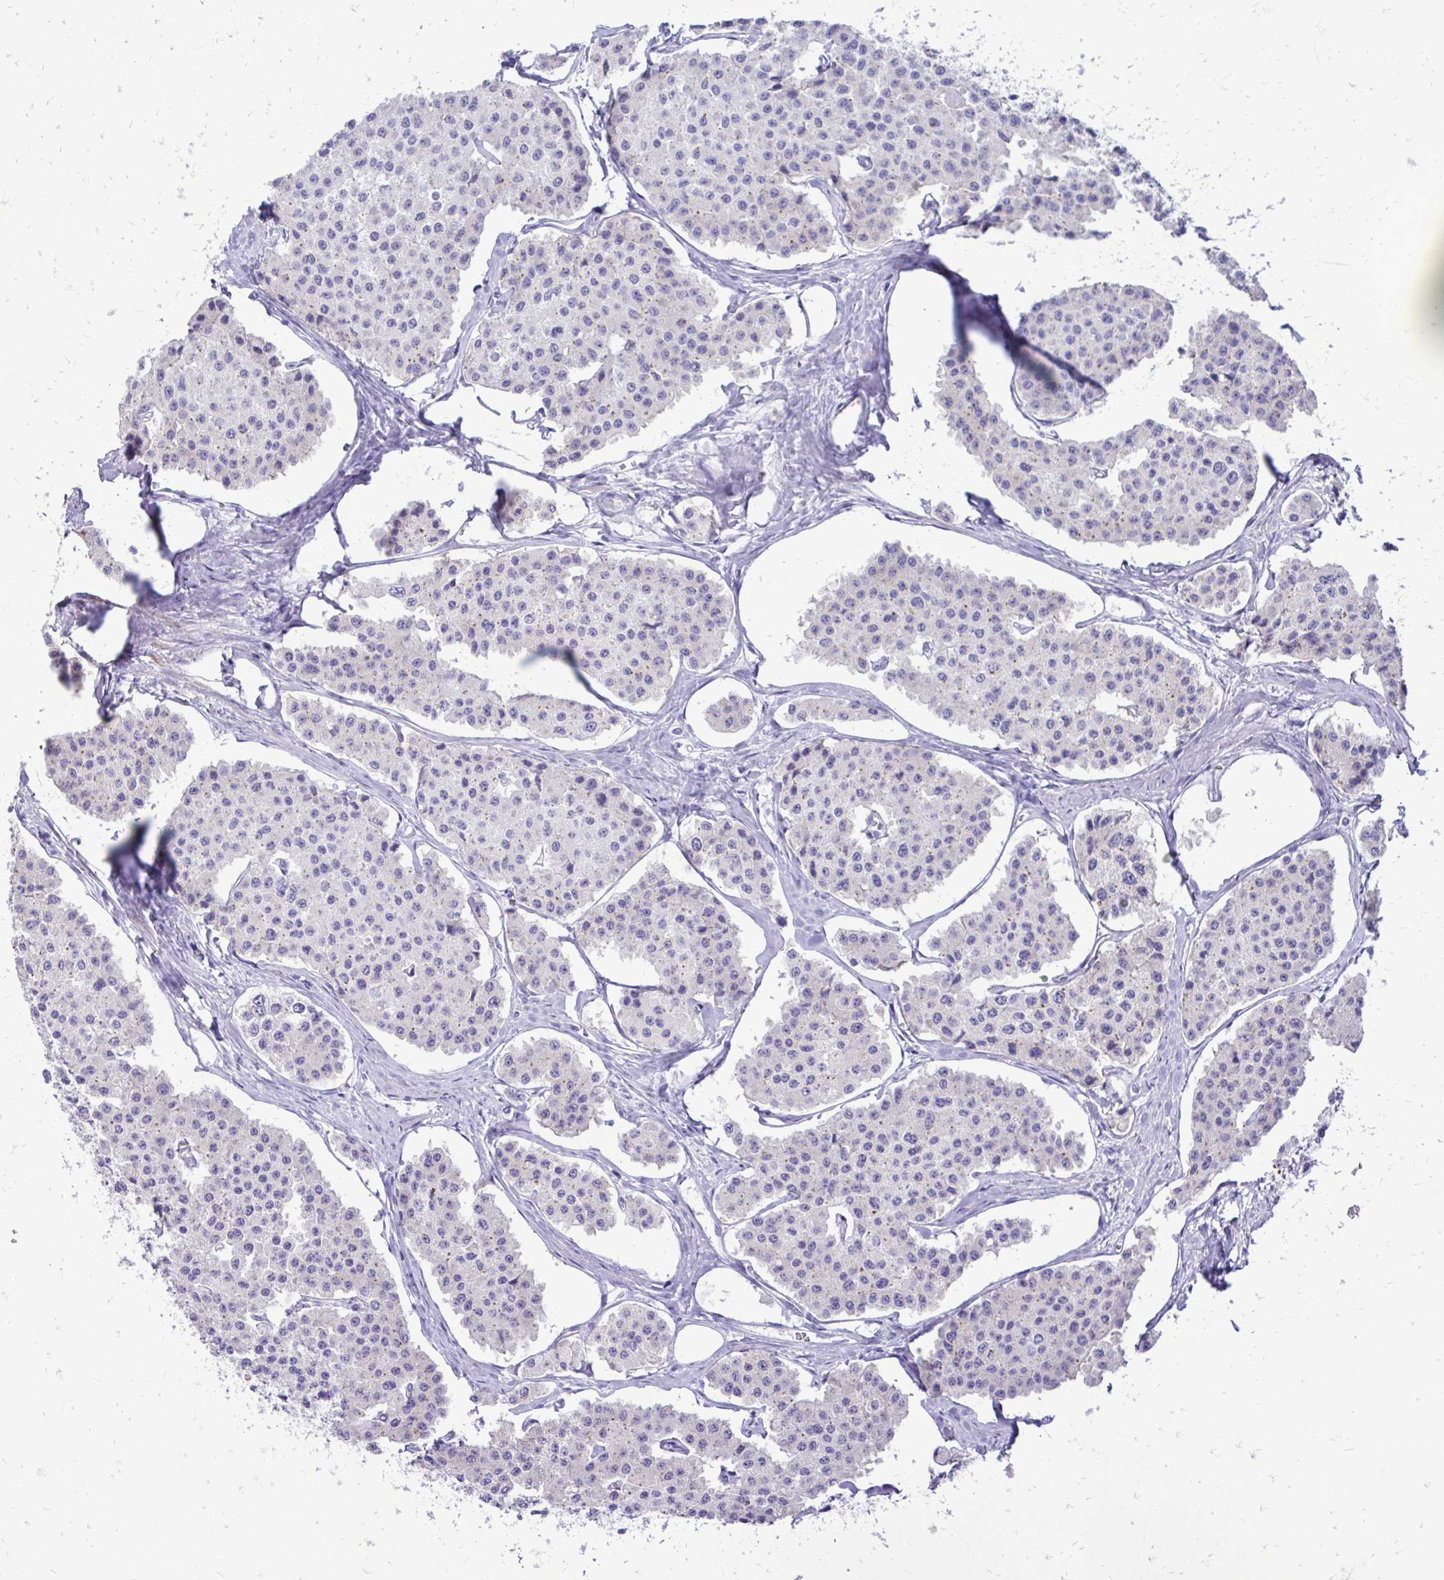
{"staining": {"intensity": "negative", "quantity": "none", "location": "none"}, "tissue": "carcinoid", "cell_type": "Tumor cells", "image_type": "cancer", "snomed": [{"axis": "morphology", "description": "Carcinoid, malignant, NOS"}, {"axis": "topography", "description": "Small intestine"}], "caption": "Tumor cells are negative for brown protein staining in malignant carcinoid. (Stains: DAB (3,3'-diaminobenzidine) IHC with hematoxylin counter stain, Microscopy: brightfield microscopy at high magnification).", "gene": "PELI3", "patient": {"sex": "female", "age": 65}}